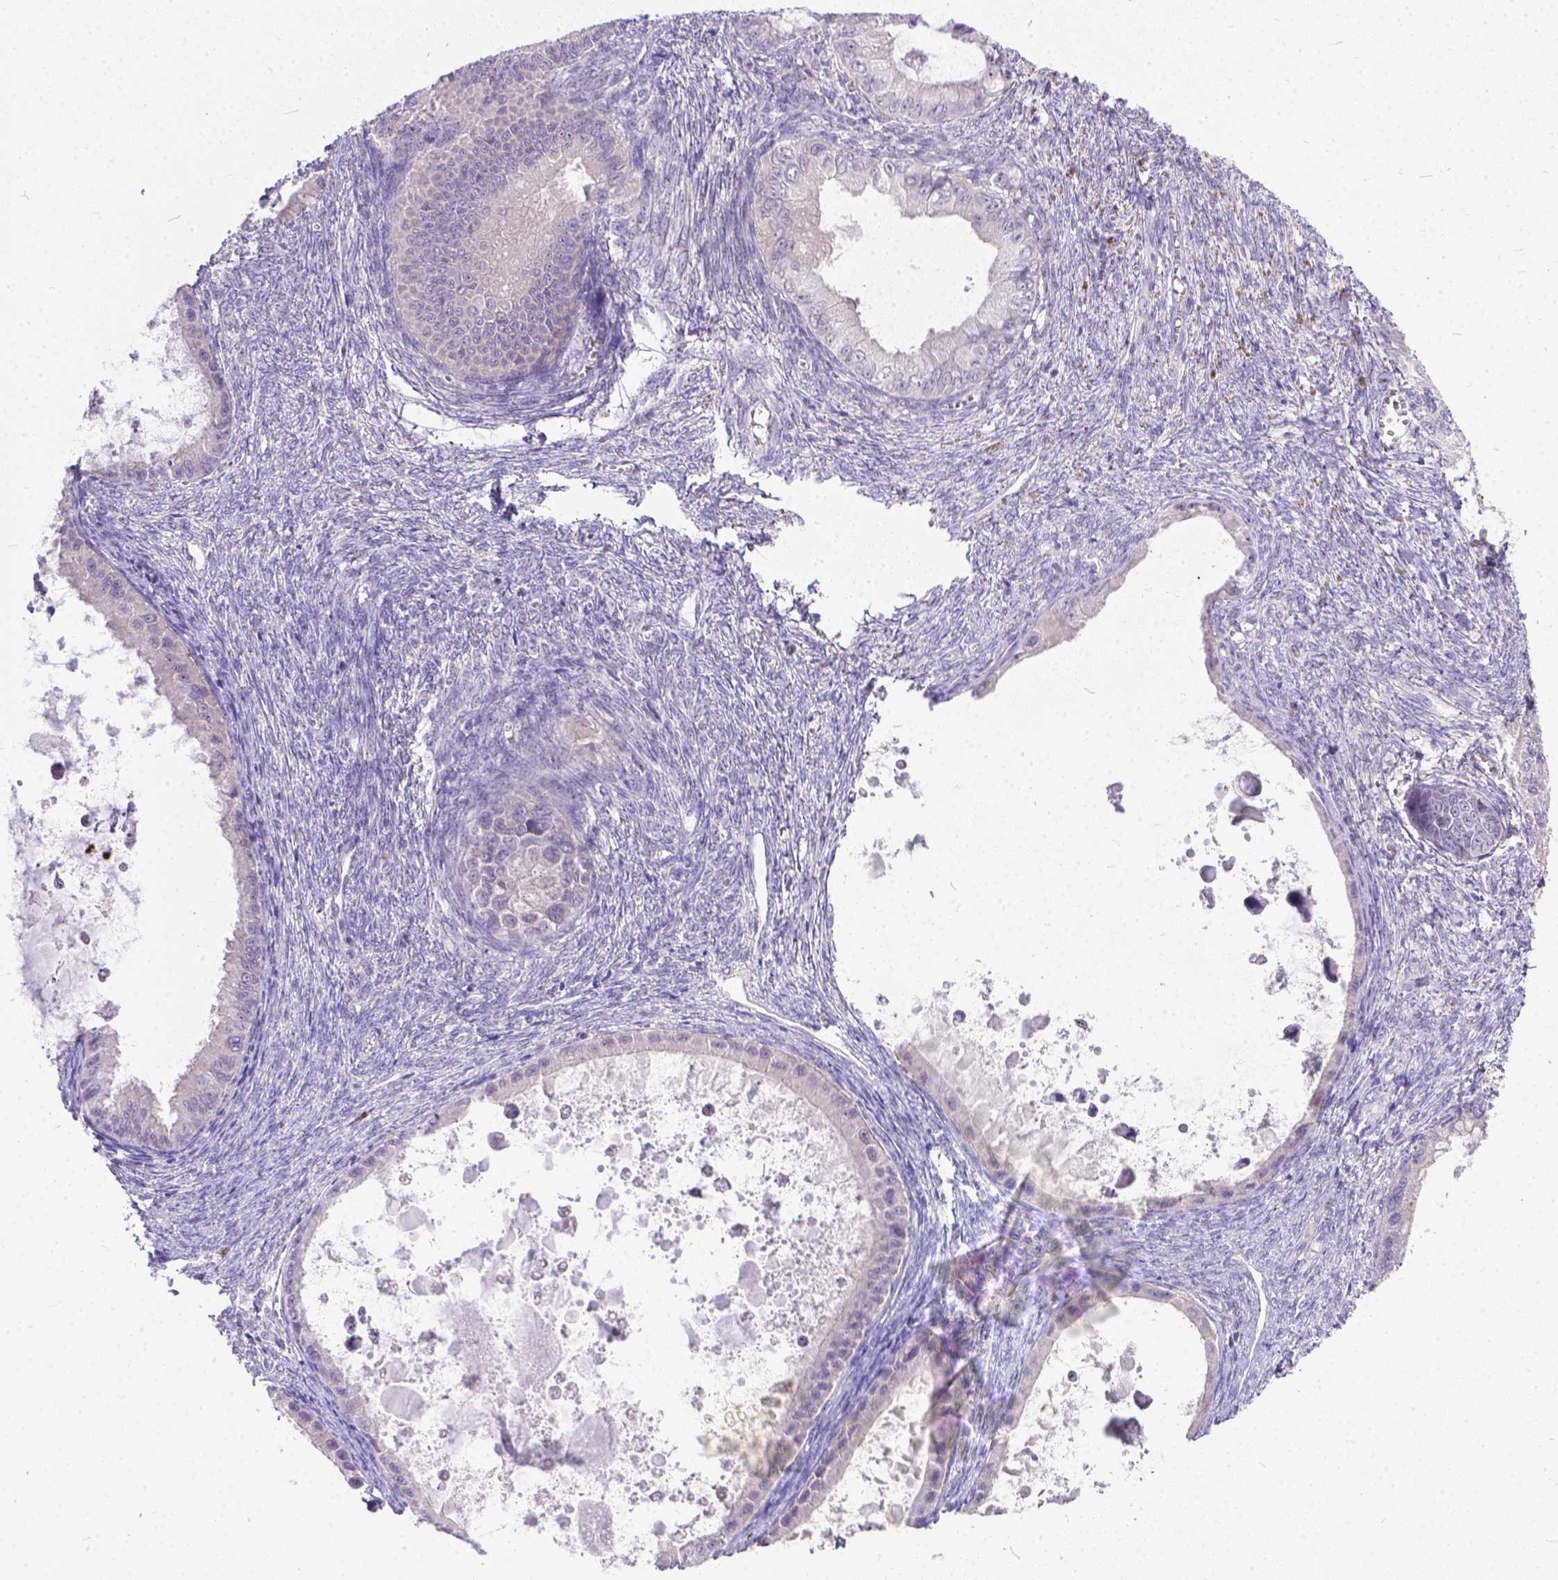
{"staining": {"intensity": "negative", "quantity": "none", "location": "none"}, "tissue": "ovarian cancer", "cell_type": "Tumor cells", "image_type": "cancer", "snomed": [{"axis": "morphology", "description": "Cystadenocarcinoma, mucinous, NOS"}, {"axis": "topography", "description": "Ovary"}], "caption": "This histopathology image is of ovarian mucinous cystadenocarcinoma stained with IHC to label a protein in brown with the nuclei are counter-stained blue. There is no staining in tumor cells.", "gene": "TTLL6", "patient": {"sex": "female", "age": 64}}